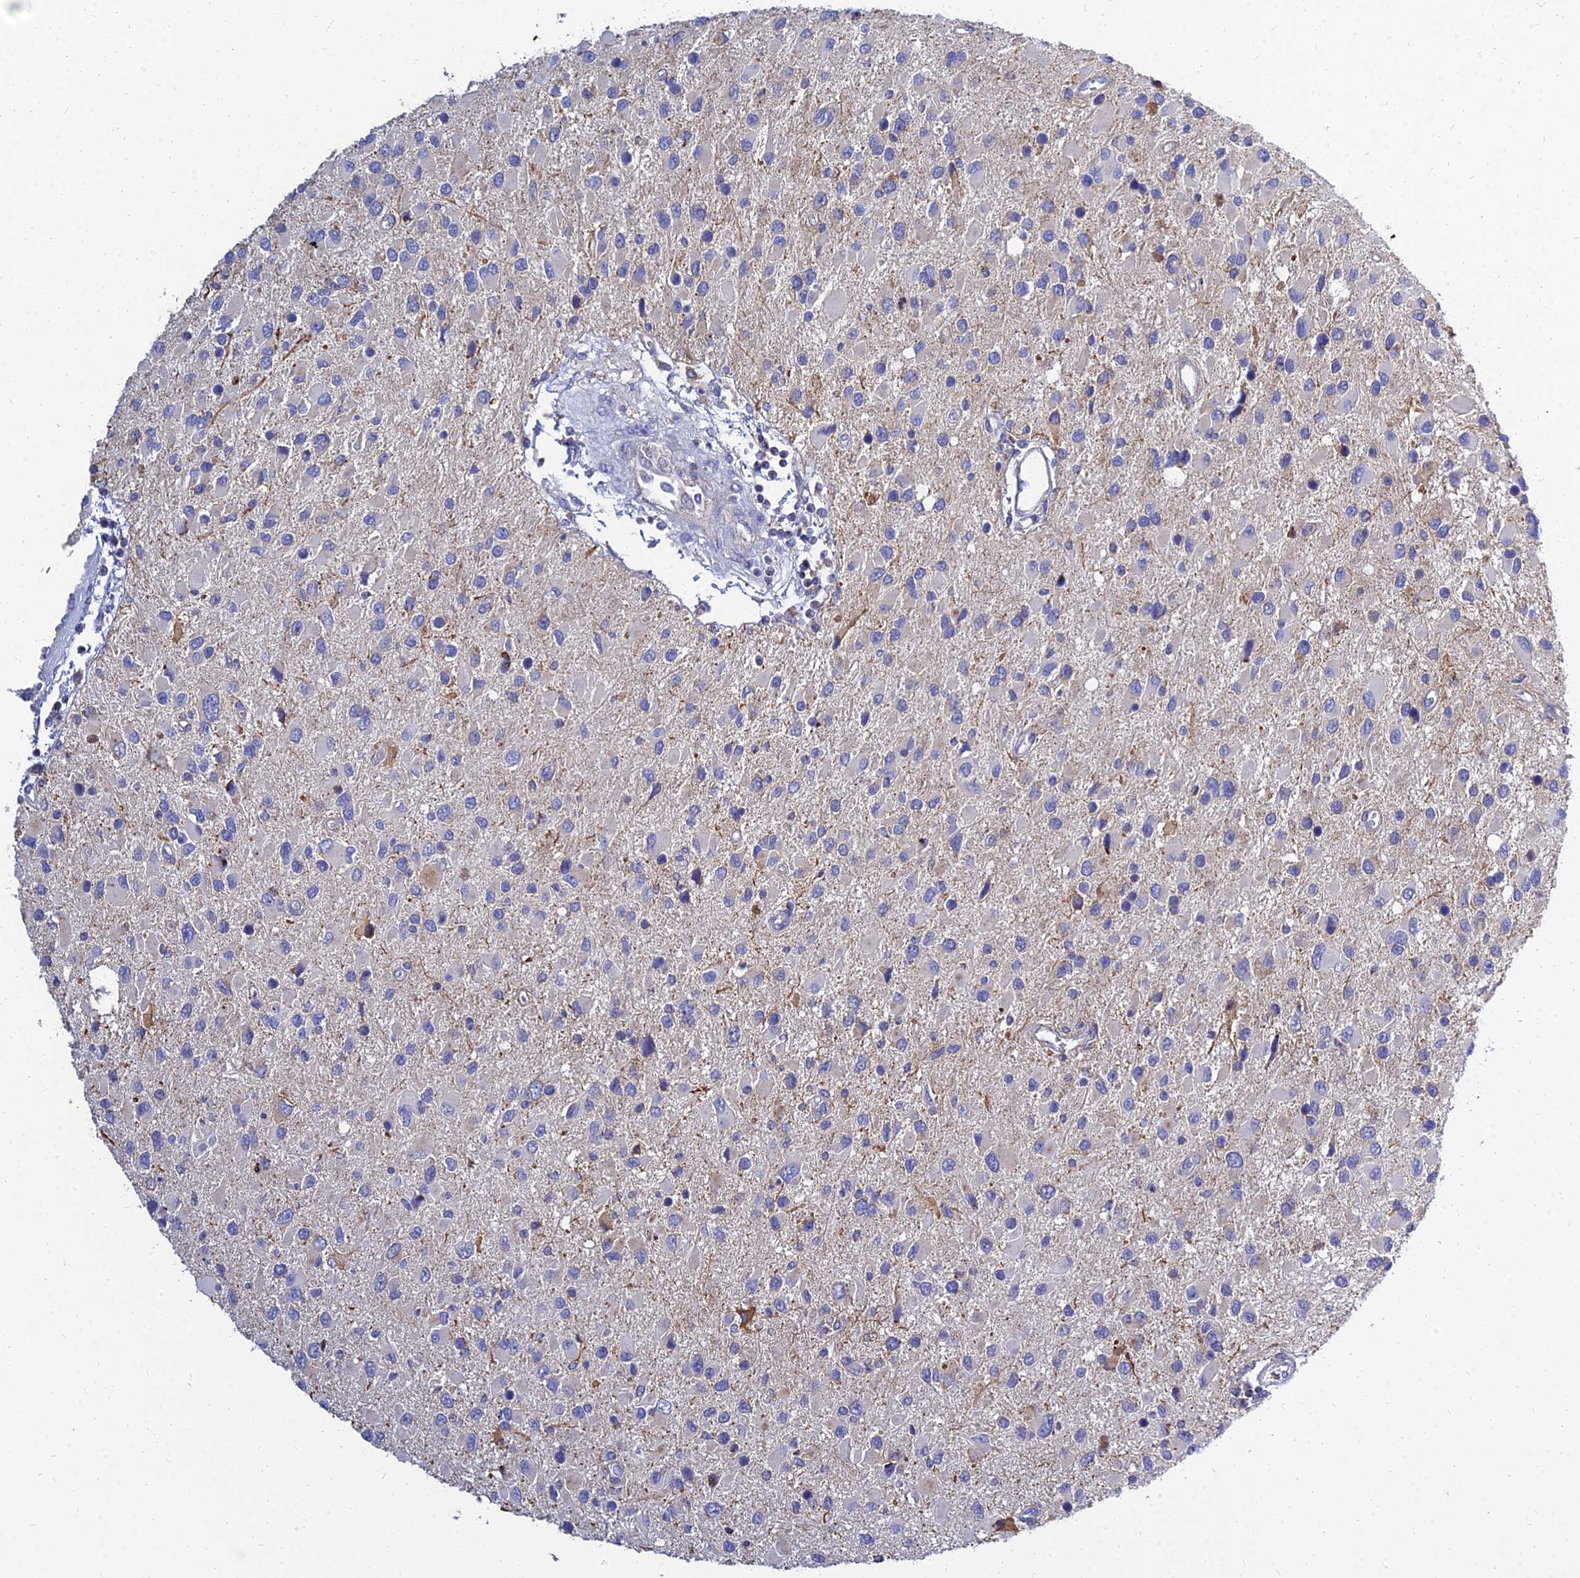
{"staining": {"intensity": "negative", "quantity": "none", "location": "none"}, "tissue": "glioma", "cell_type": "Tumor cells", "image_type": "cancer", "snomed": [{"axis": "morphology", "description": "Glioma, malignant, High grade"}, {"axis": "topography", "description": "Brain"}], "caption": "A histopathology image of high-grade glioma (malignant) stained for a protein displays no brown staining in tumor cells.", "gene": "NPY", "patient": {"sex": "male", "age": 53}}